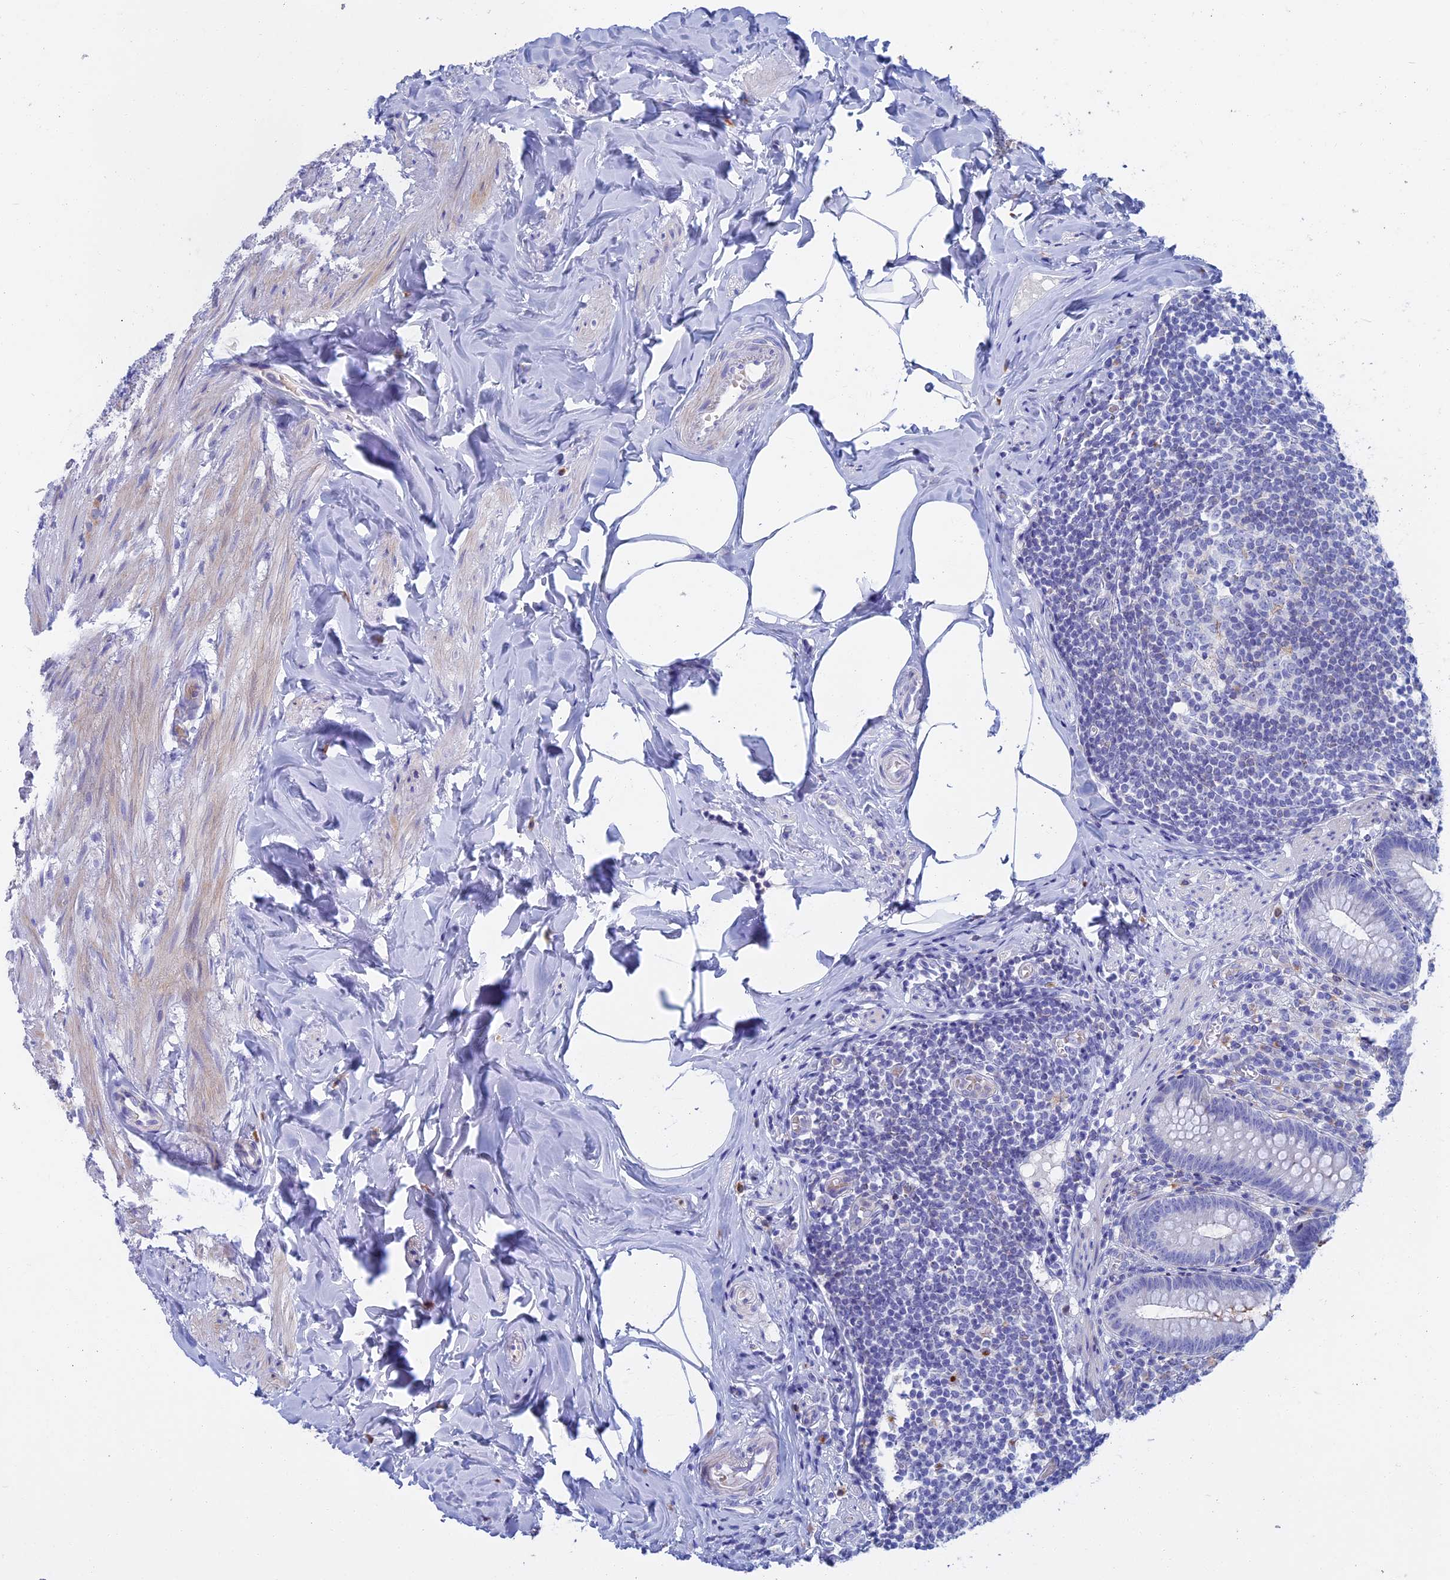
{"staining": {"intensity": "strong", "quantity": "25%-75%", "location": "cytoplasmic/membranous"}, "tissue": "appendix", "cell_type": "Glandular cells", "image_type": "normal", "snomed": [{"axis": "morphology", "description": "Normal tissue, NOS"}, {"axis": "topography", "description": "Appendix"}], "caption": "Immunohistochemical staining of unremarkable human appendix demonstrates strong cytoplasmic/membranous protein staining in about 25%-75% of glandular cells.", "gene": "SLC2A6", "patient": {"sex": "male", "age": 55}}